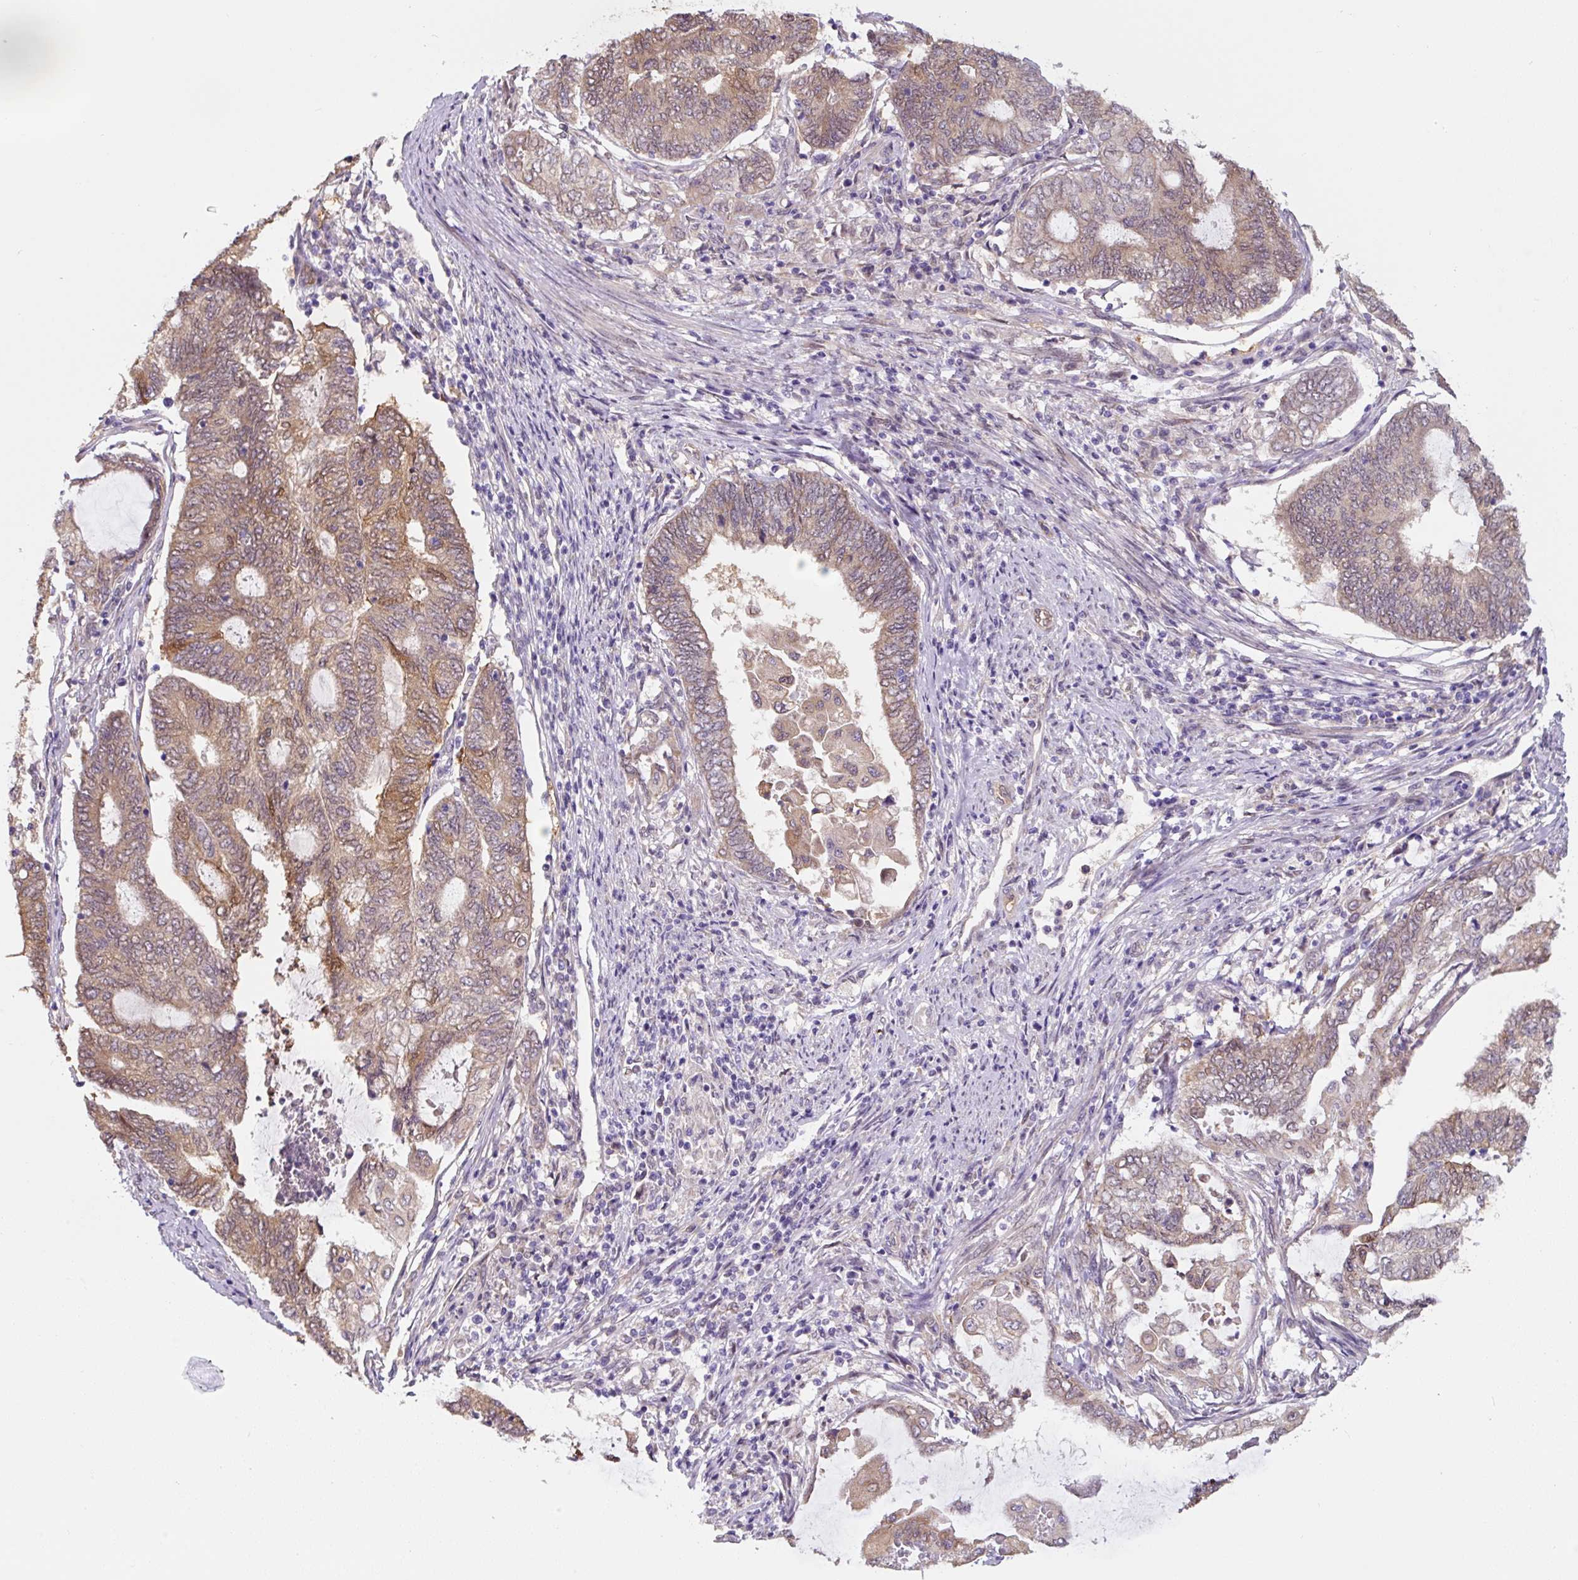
{"staining": {"intensity": "moderate", "quantity": ">75%", "location": "cytoplasmic/membranous,nuclear"}, "tissue": "endometrial cancer", "cell_type": "Tumor cells", "image_type": "cancer", "snomed": [{"axis": "morphology", "description": "Adenocarcinoma, NOS"}, {"axis": "topography", "description": "Uterus"}, {"axis": "topography", "description": "Endometrium"}], "caption": "Tumor cells reveal medium levels of moderate cytoplasmic/membranous and nuclear positivity in approximately >75% of cells in endometrial cancer. (Brightfield microscopy of DAB IHC at high magnification).", "gene": "ASRGL1", "patient": {"sex": "female", "age": 70}}